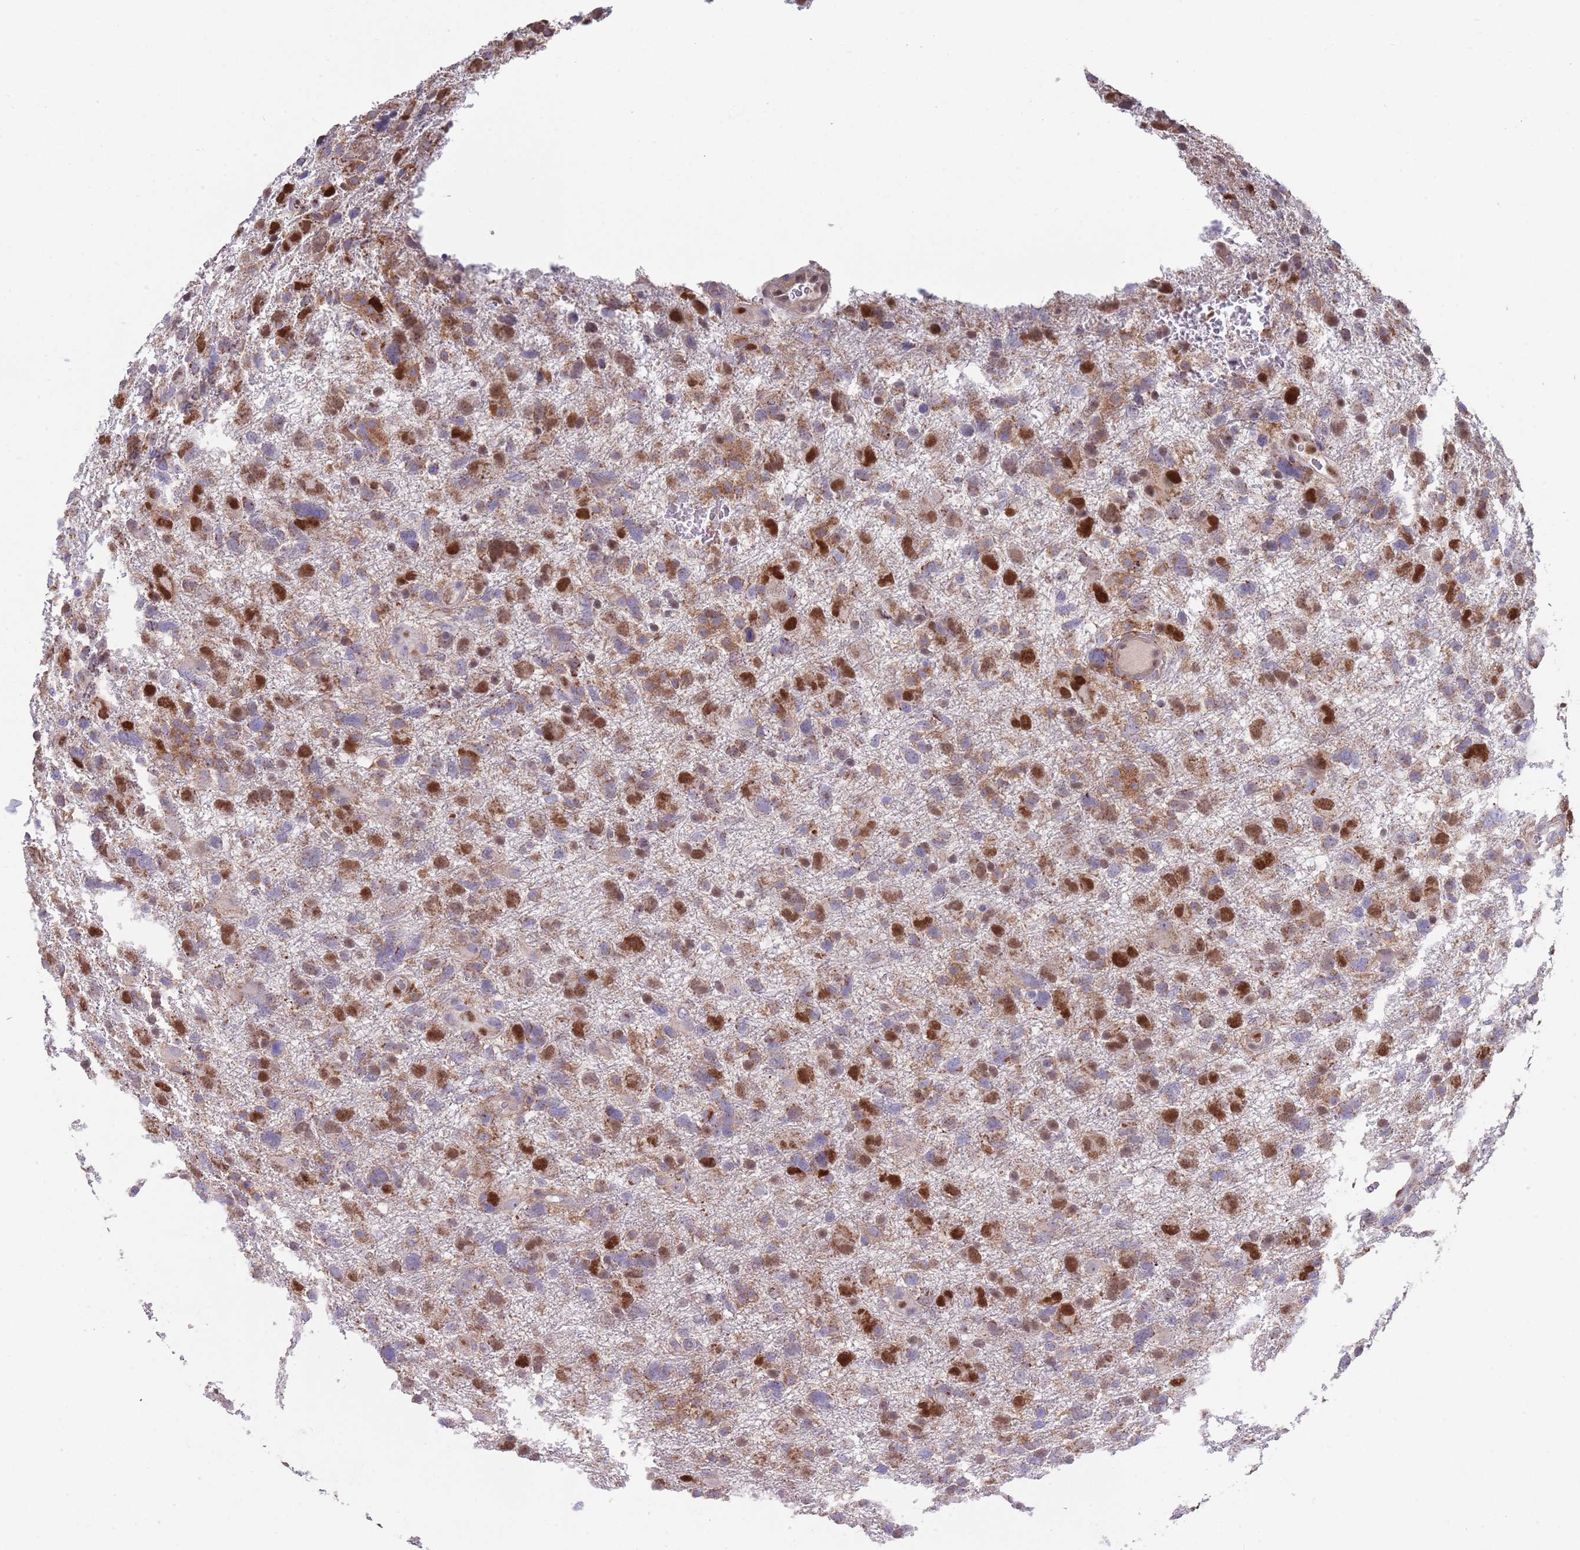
{"staining": {"intensity": "strong", "quantity": "25%-75%", "location": "cytoplasmic/membranous,nuclear"}, "tissue": "glioma", "cell_type": "Tumor cells", "image_type": "cancer", "snomed": [{"axis": "morphology", "description": "Glioma, malignant, High grade"}, {"axis": "topography", "description": "Brain"}], "caption": "Immunohistochemical staining of human malignant high-grade glioma displays high levels of strong cytoplasmic/membranous and nuclear expression in about 25%-75% of tumor cells.", "gene": "DDT", "patient": {"sex": "male", "age": 61}}